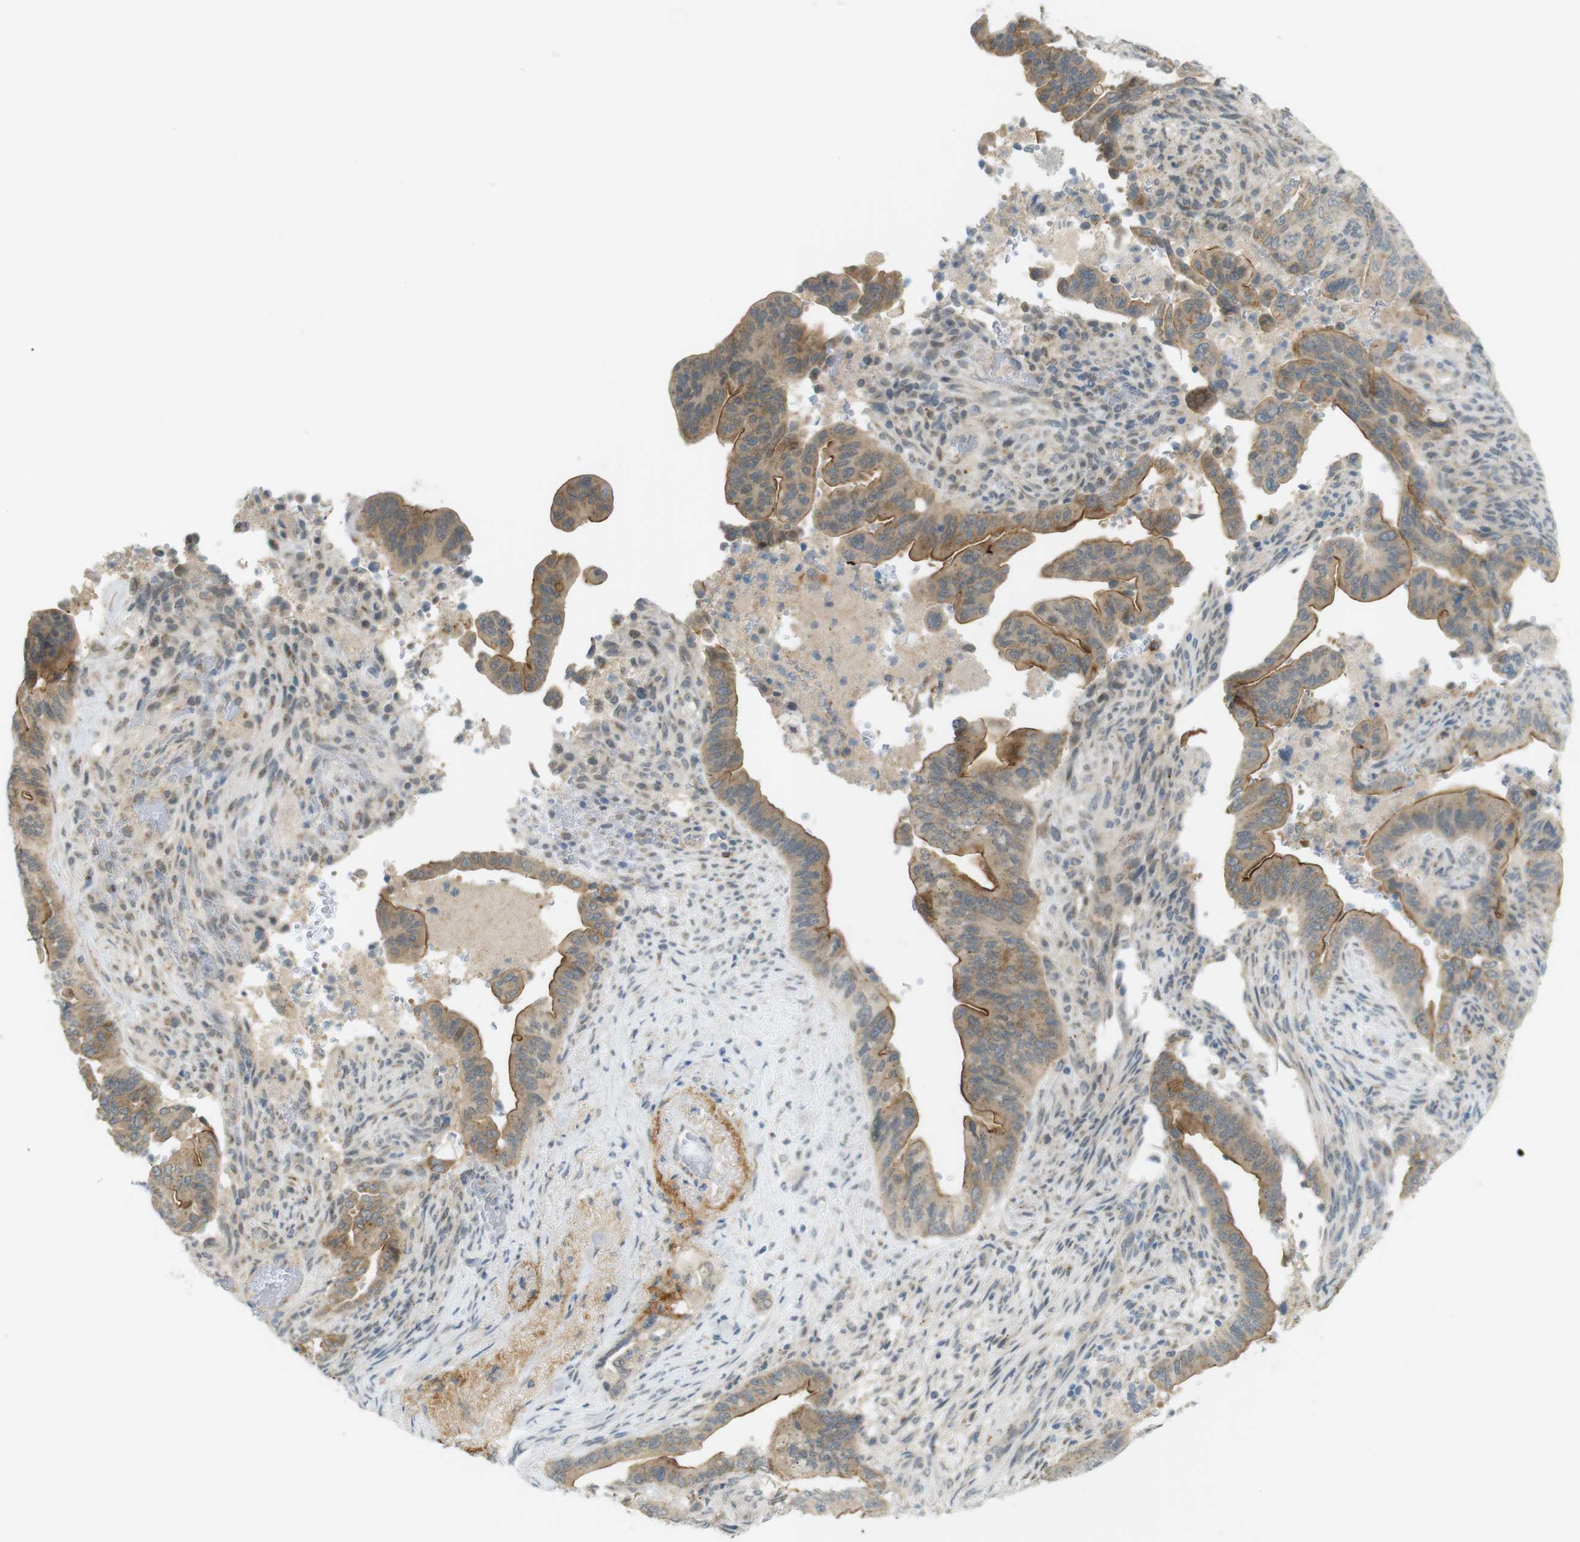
{"staining": {"intensity": "moderate", "quantity": ">75%", "location": "cytoplasmic/membranous"}, "tissue": "pancreatic cancer", "cell_type": "Tumor cells", "image_type": "cancer", "snomed": [{"axis": "morphology", "description": "Adenocarcinoma, NOS"}, {"axis": "topography", "description": "Pancreas"}], "caption": "Brown immunohistochemical staining in human adenocarcinoma (pancreatic) shows moderate cytoplasmic/membranous positivity in about >75% of tumor cells.", "gene": "UGT8", "patient": {"sex": "male", "age": 70}}